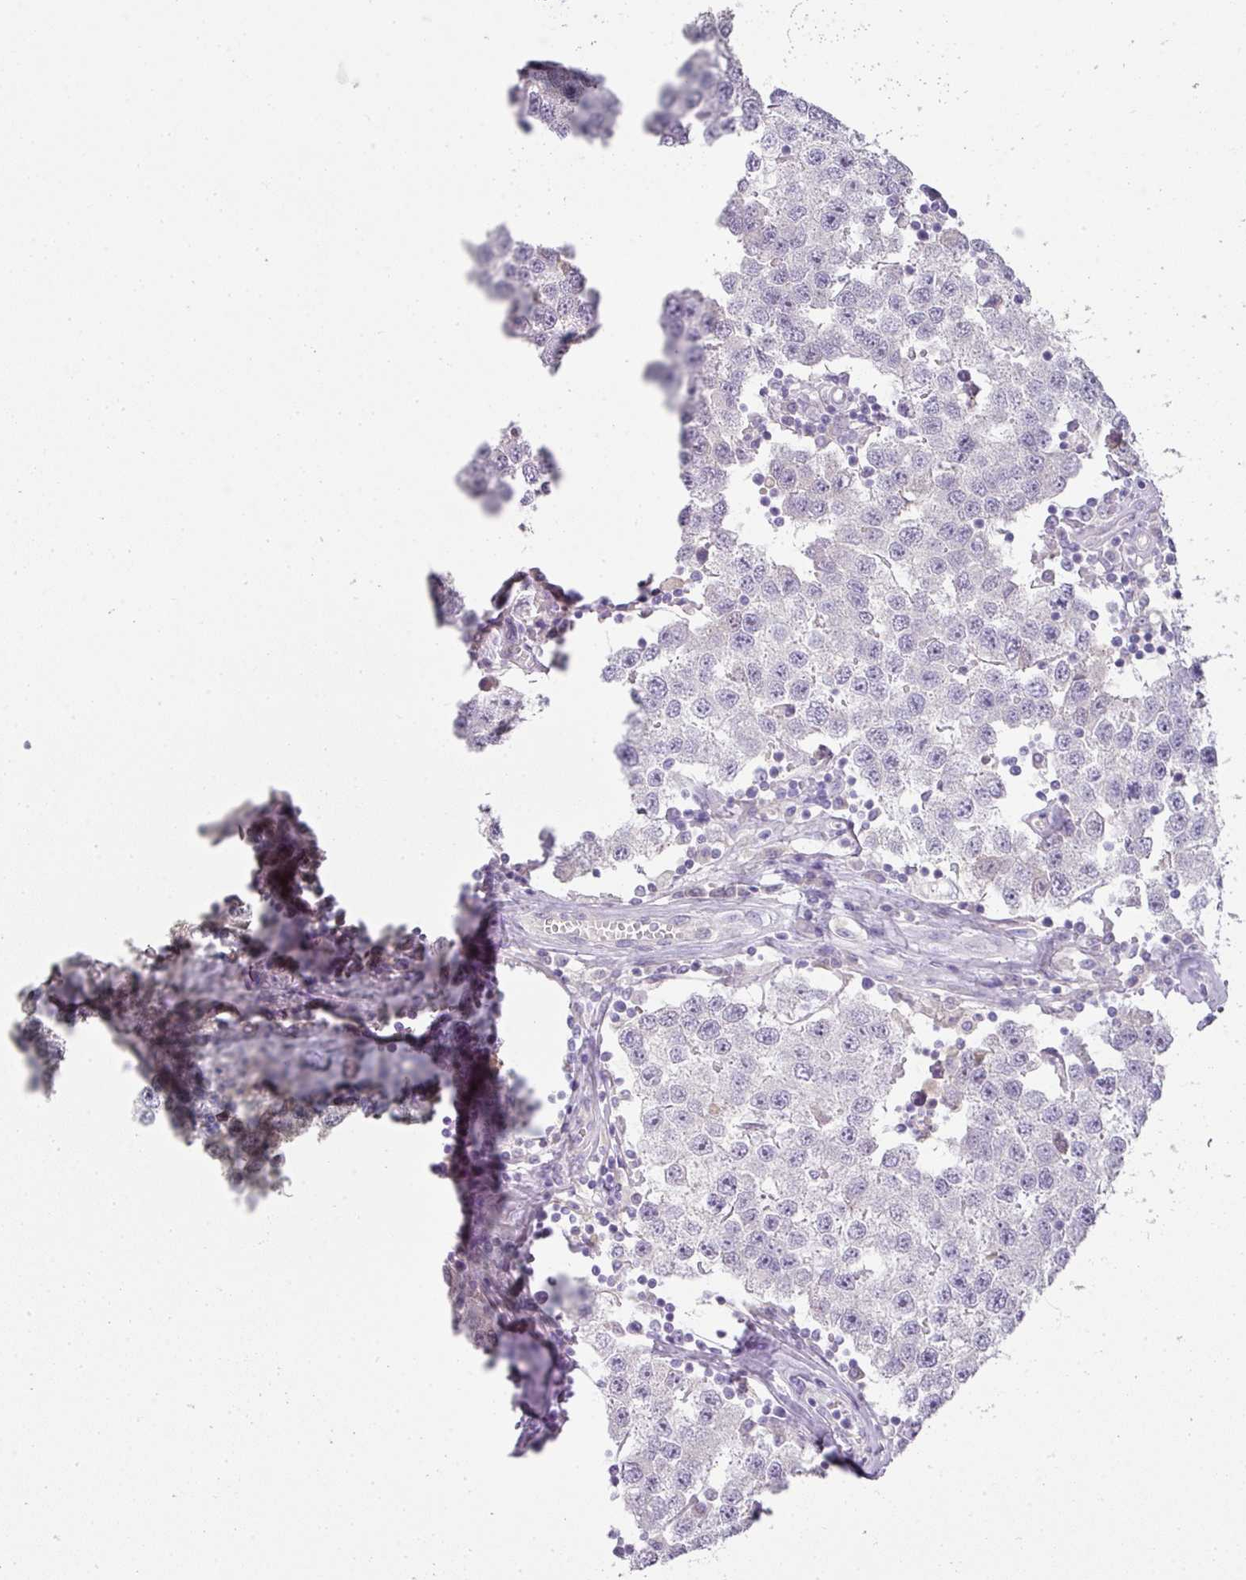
{"staining": {"intensity": "negative", "quantity": "none", "location": "none"}, "tissue": "testis cancer", "cell_type": "Tumor cells", "image_type": "cancer", "snomed": [{"axis": "morphology", "description": "Seminoma, NOS"}, {"axis": "topography", "description": "Testis"}], "caption": "Micrograph shows no protein staining in tumor cells of testis cancer (seminoma) tissue.", "gene": "HHEX", "patient": {"sex": "male", "age": 34}}